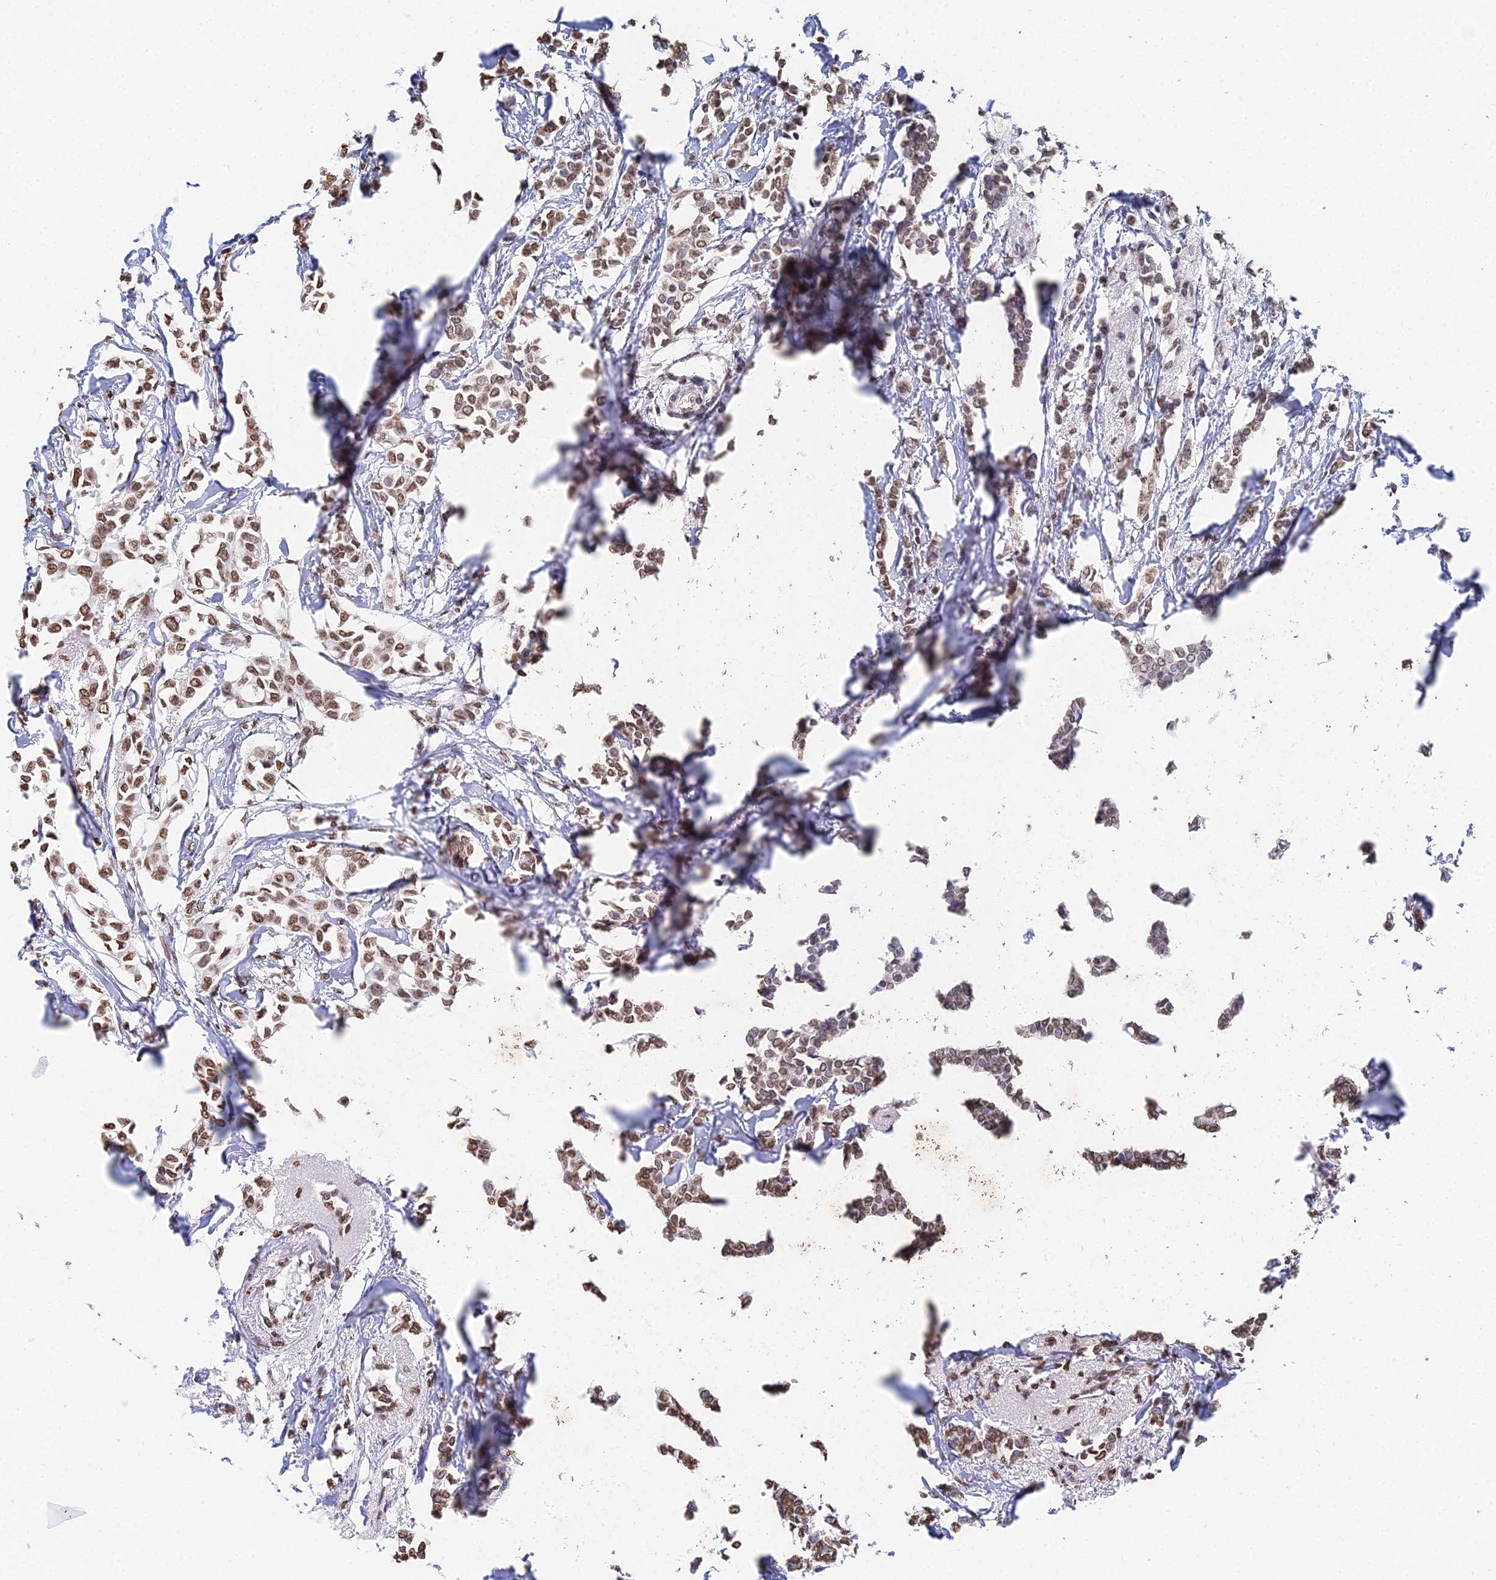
{"staining": {"intensity": "moderate", "quantity": ">75%", "location": "nuclear"}, "tissue": "breast cancer", "cell_type": "Tumor cells", "image_type": "cancer", "snomed": [{"axis": "morphology", "description": "Duct carcinoma"}, {"axis": "topography", "description": "Breast"}], "caption": "This is an image of IHC staining of breast intraductal carcinoma, which shows moderate staining in the nuclear of tumor cells.", "gene": "GBP3", "patient": {"sex": "female", "age": 41}}